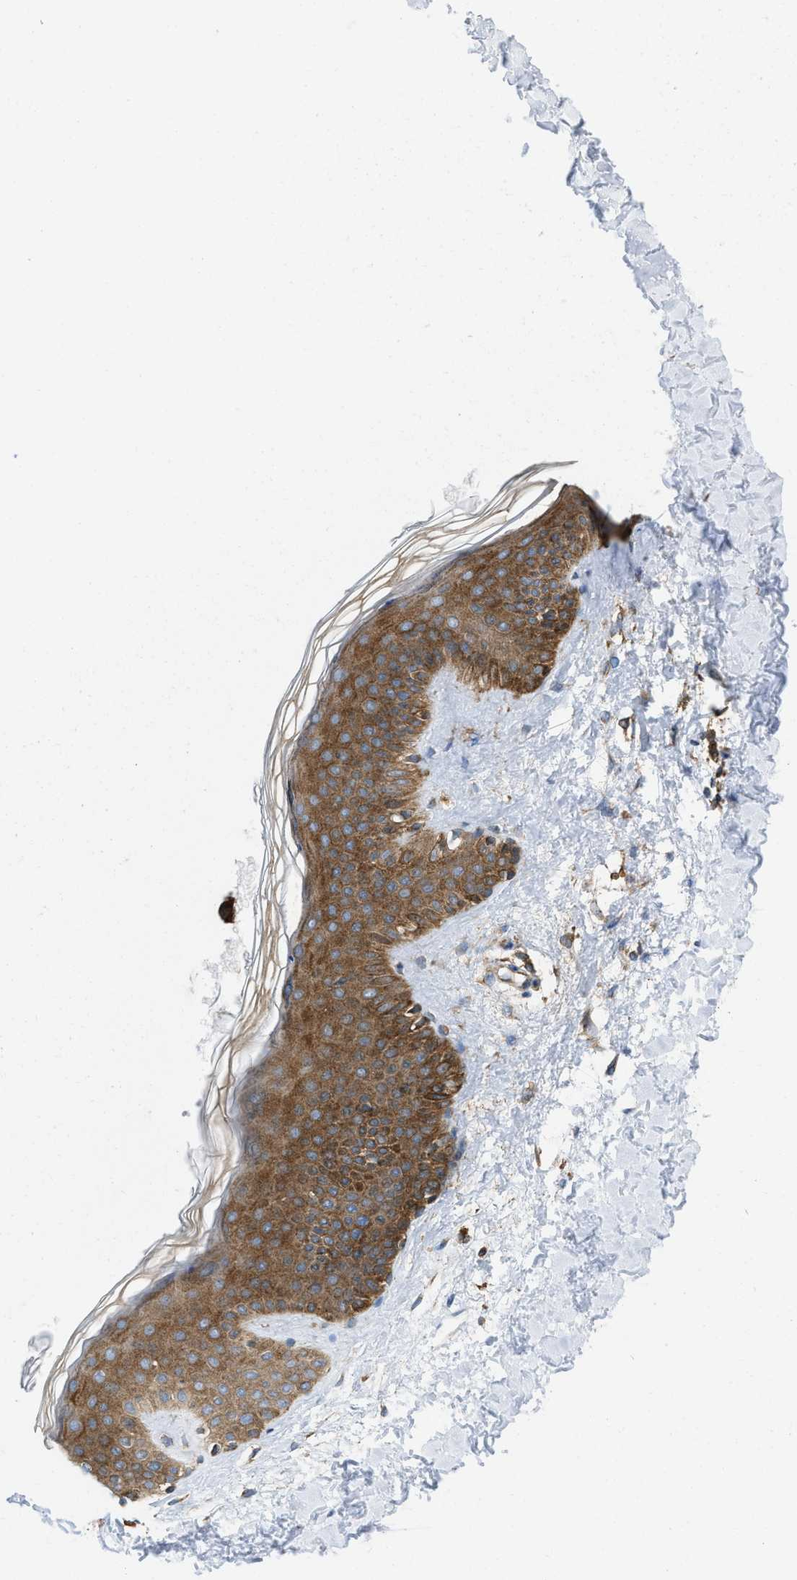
{"staining": {"intensity": "weak", "quantity": ">75%", "location": "cytoplasmic/membranous"}, "tissue": "skin", "cell_type": "Fibroblasts", "image_type": "normal", "snomed": [{"axis": "morphology", "description": "Normal tissue, NOS"}, {"axis": "topography", "description": "Skin"}], "caption": "Immunohistochemical staining of normal human skin reveals weak cytoplasmic/membranous protein expression in about >75% of fibroblasts. The protein of interest is shown in brown color, while the nuclei are stained blue.", "gene": "ERLIN2", "patient": {"sex": "male", "age": 67}}